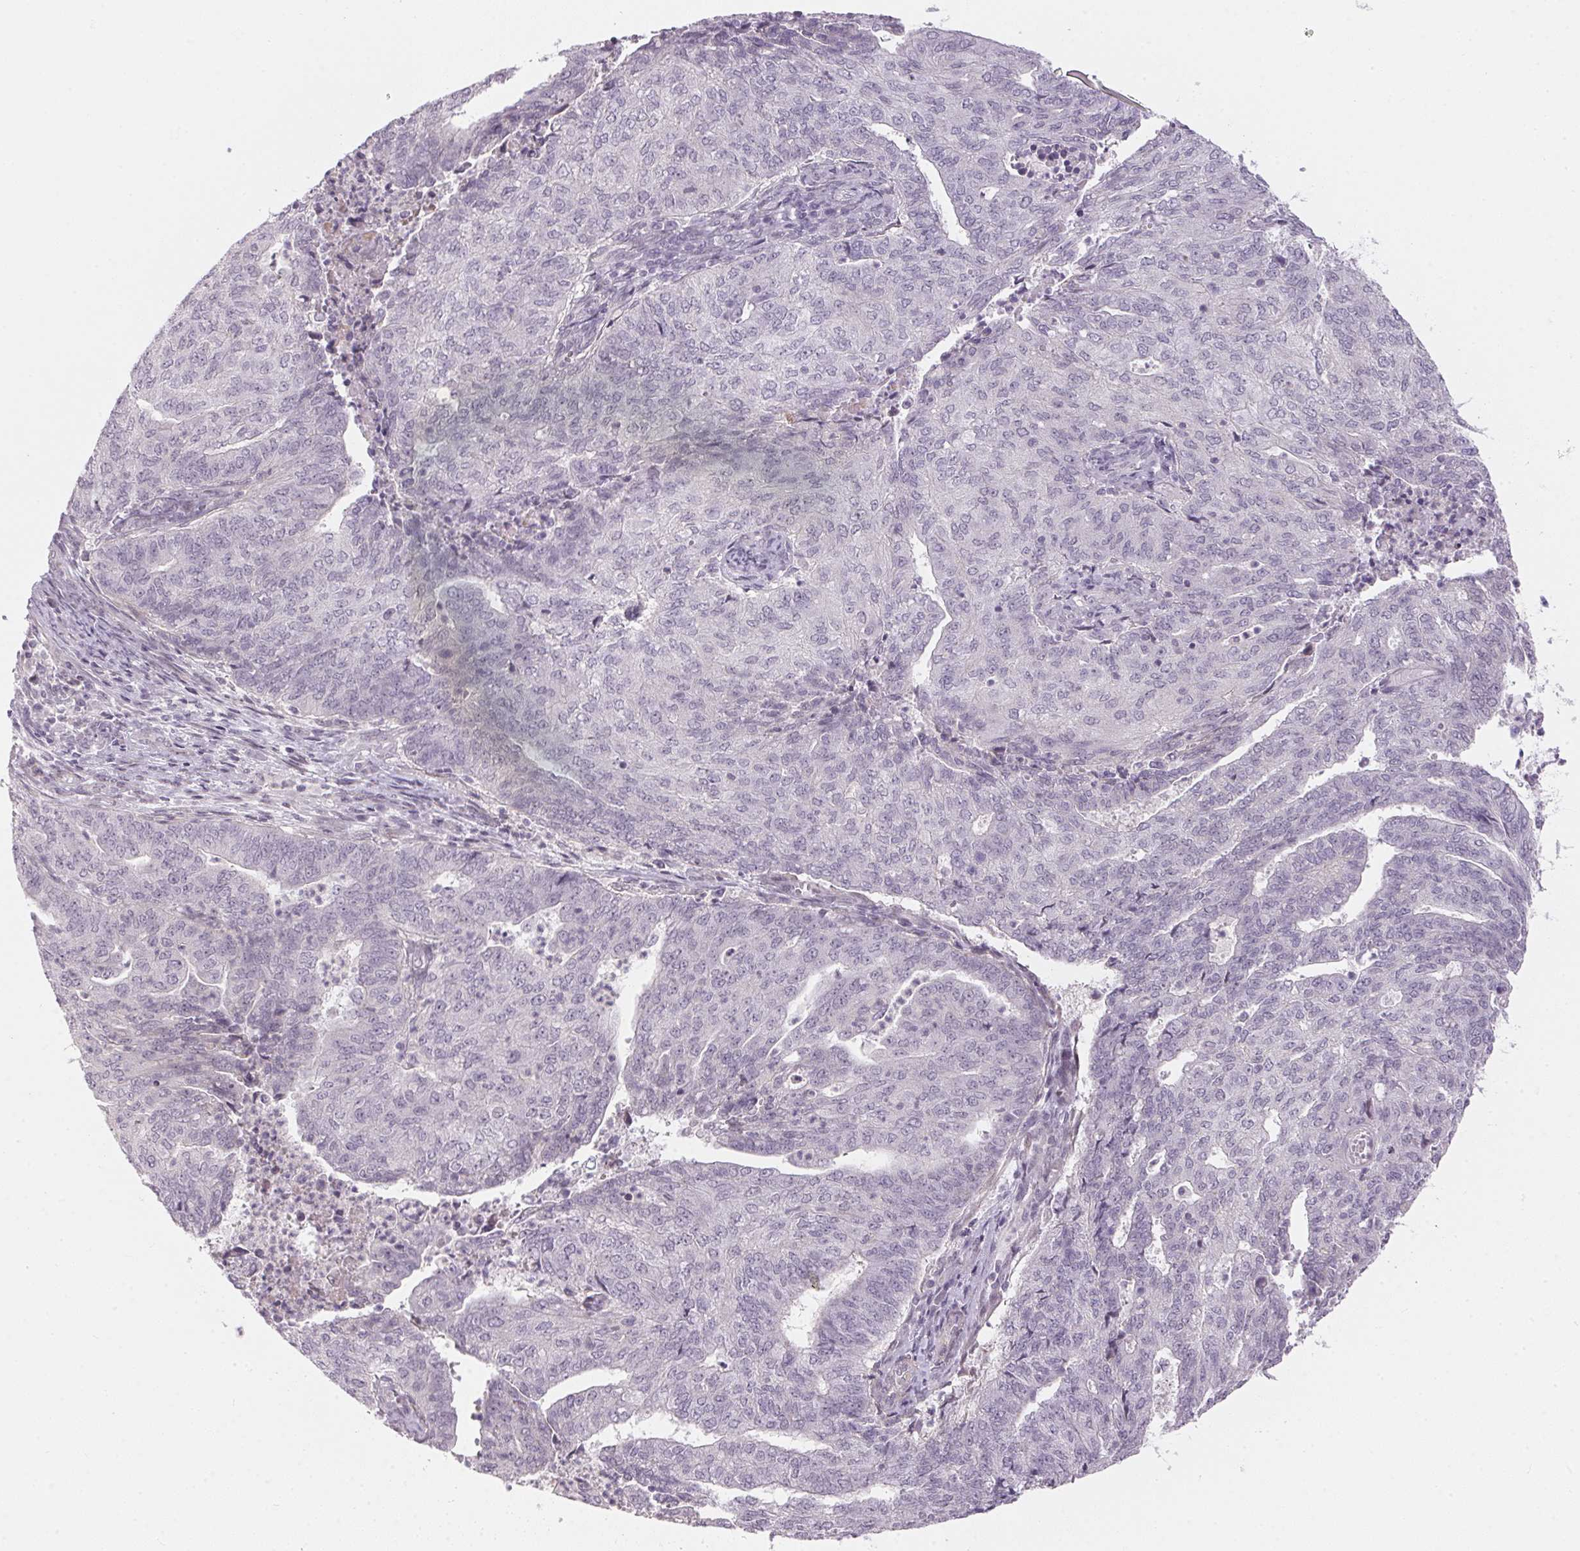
{"staining": {"intensity": "negative", "quantity": "none", "location": "none"}, "tissue": "endometrial cancer", "cell_type": "Tumor cells", "image_type": "cancer", "snomed": [{"axis": "morphology", "description": "Adenocarcinoma, NOS"}, {"axis": "topography", "description": "Endometrium"}], "caption": "DAB immunohistochemical staining of endometrial cancer reveals no significant positivity in tumor cells. (Immunohistochemistry (ihc), brightfield microscopy, high magnification).", "gene": "GDAP1L1", "patient": {"sex": "female", "age": 82}}